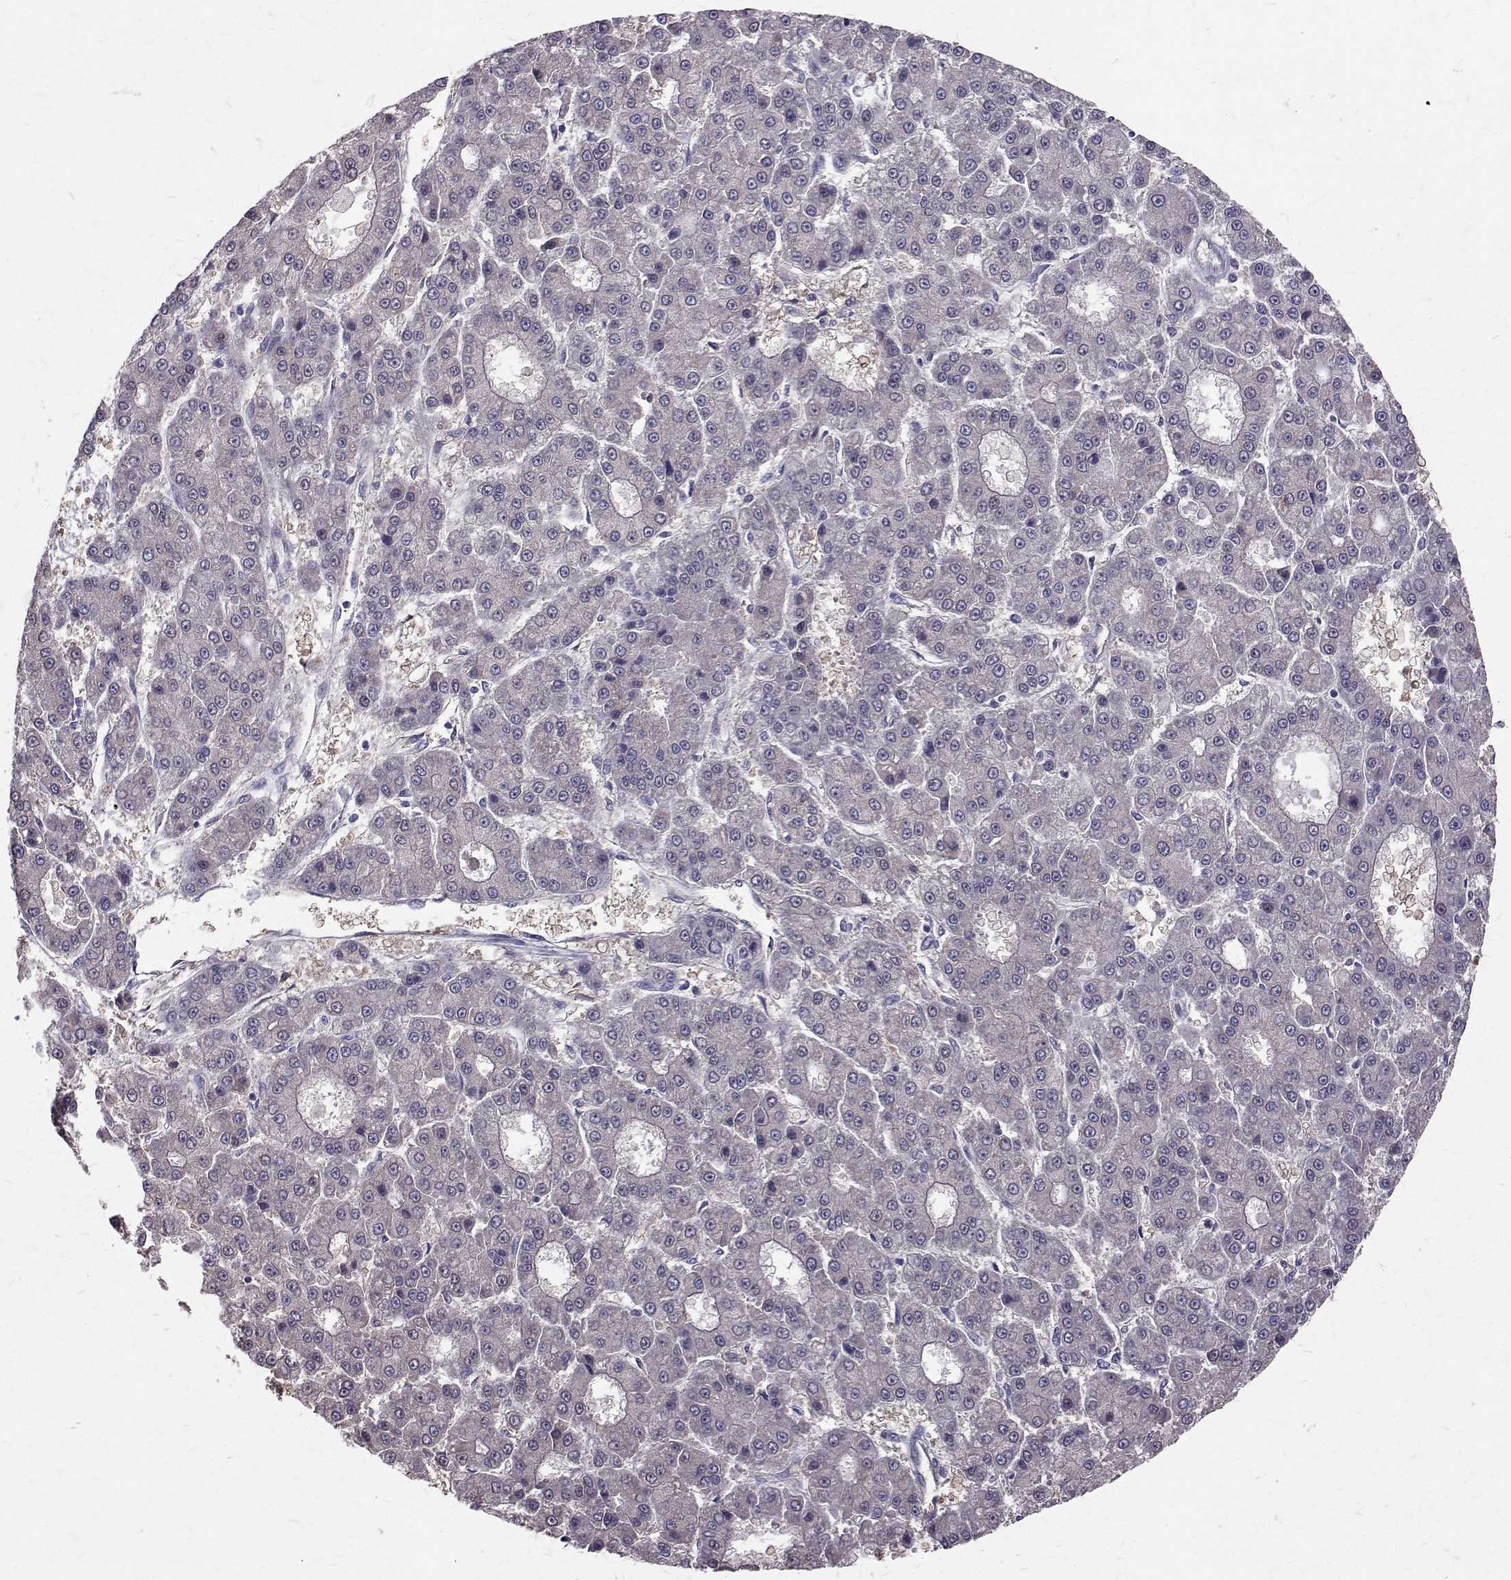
{"staining": {"intensity": "negative", "quantity": "none", "location": "none"}, "tissue": "liver cancer", "cell_type": "Tumor cells", "image_type": "cancer", "snomed": [{"axis": "morphology", "description": "Carcinoma, Hepatocellular, NOS"}, {"axis": "topography", "description": "Liver"}], "caption": "The immunohistochemistry (IHC) image has no significant staining in tumor cells of liver cancer (hepatocellular carcinoma) tissue.", "gene": "FARSB", "patient": {"sex": "male", "age": 70}}